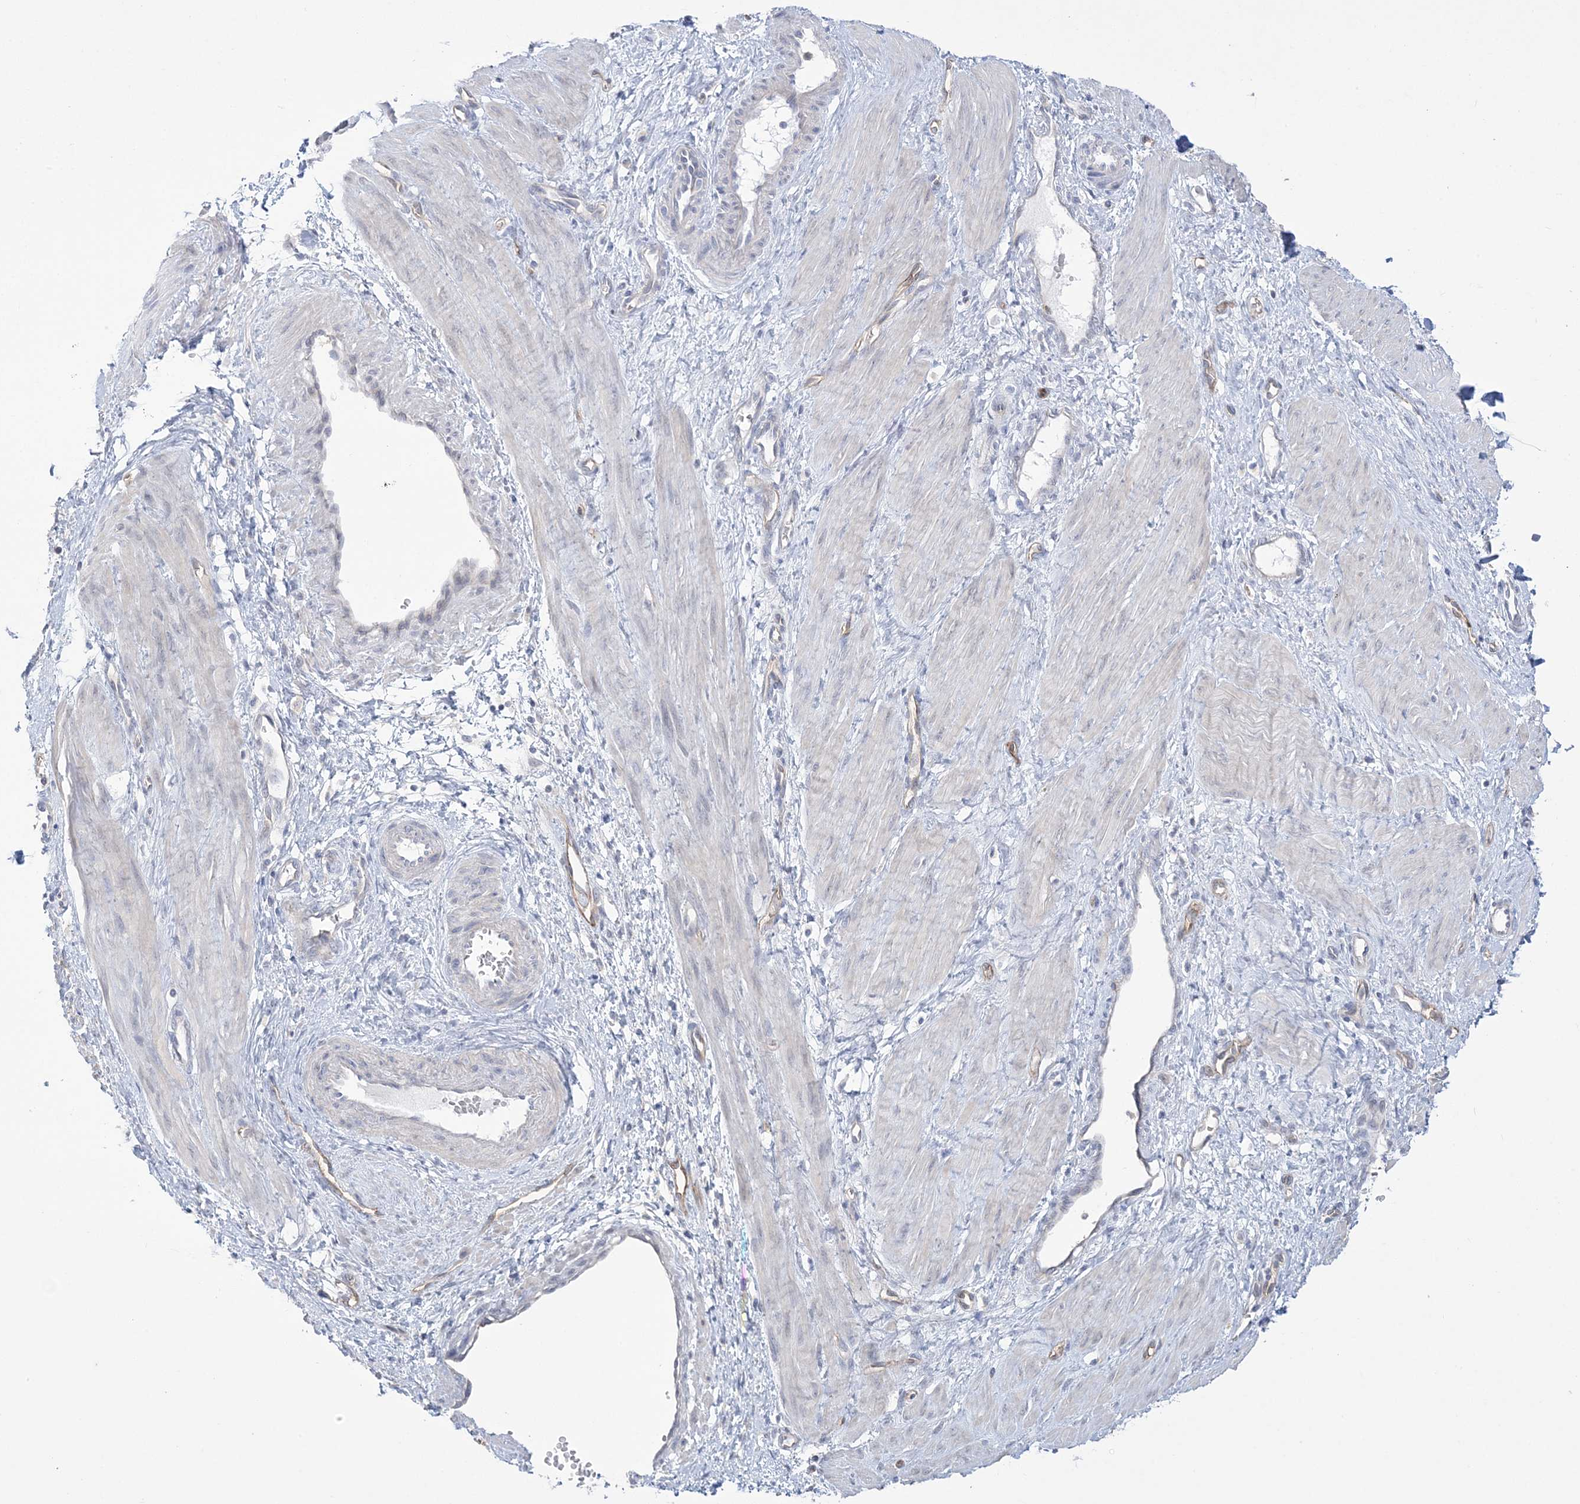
{"staining": {"intensity": "negative", "quantity": "none", "location": "none"}, "tissue": "smooth muscle", "cell_type": "Smooth muscle cells", "image_type": "normal", "snomed": [{"axis": "morphology", "description": "Normal tissue, NOS"}, {"axis": "topography", "description": "Endometrium"}], "caption": "This is an immunohistochemistry photomicrograph of normal human smooth muscle. There is no expression in smooth muscle cells.", "gene": "FARSB", "patient": {"sex": "female", "age": 33}}